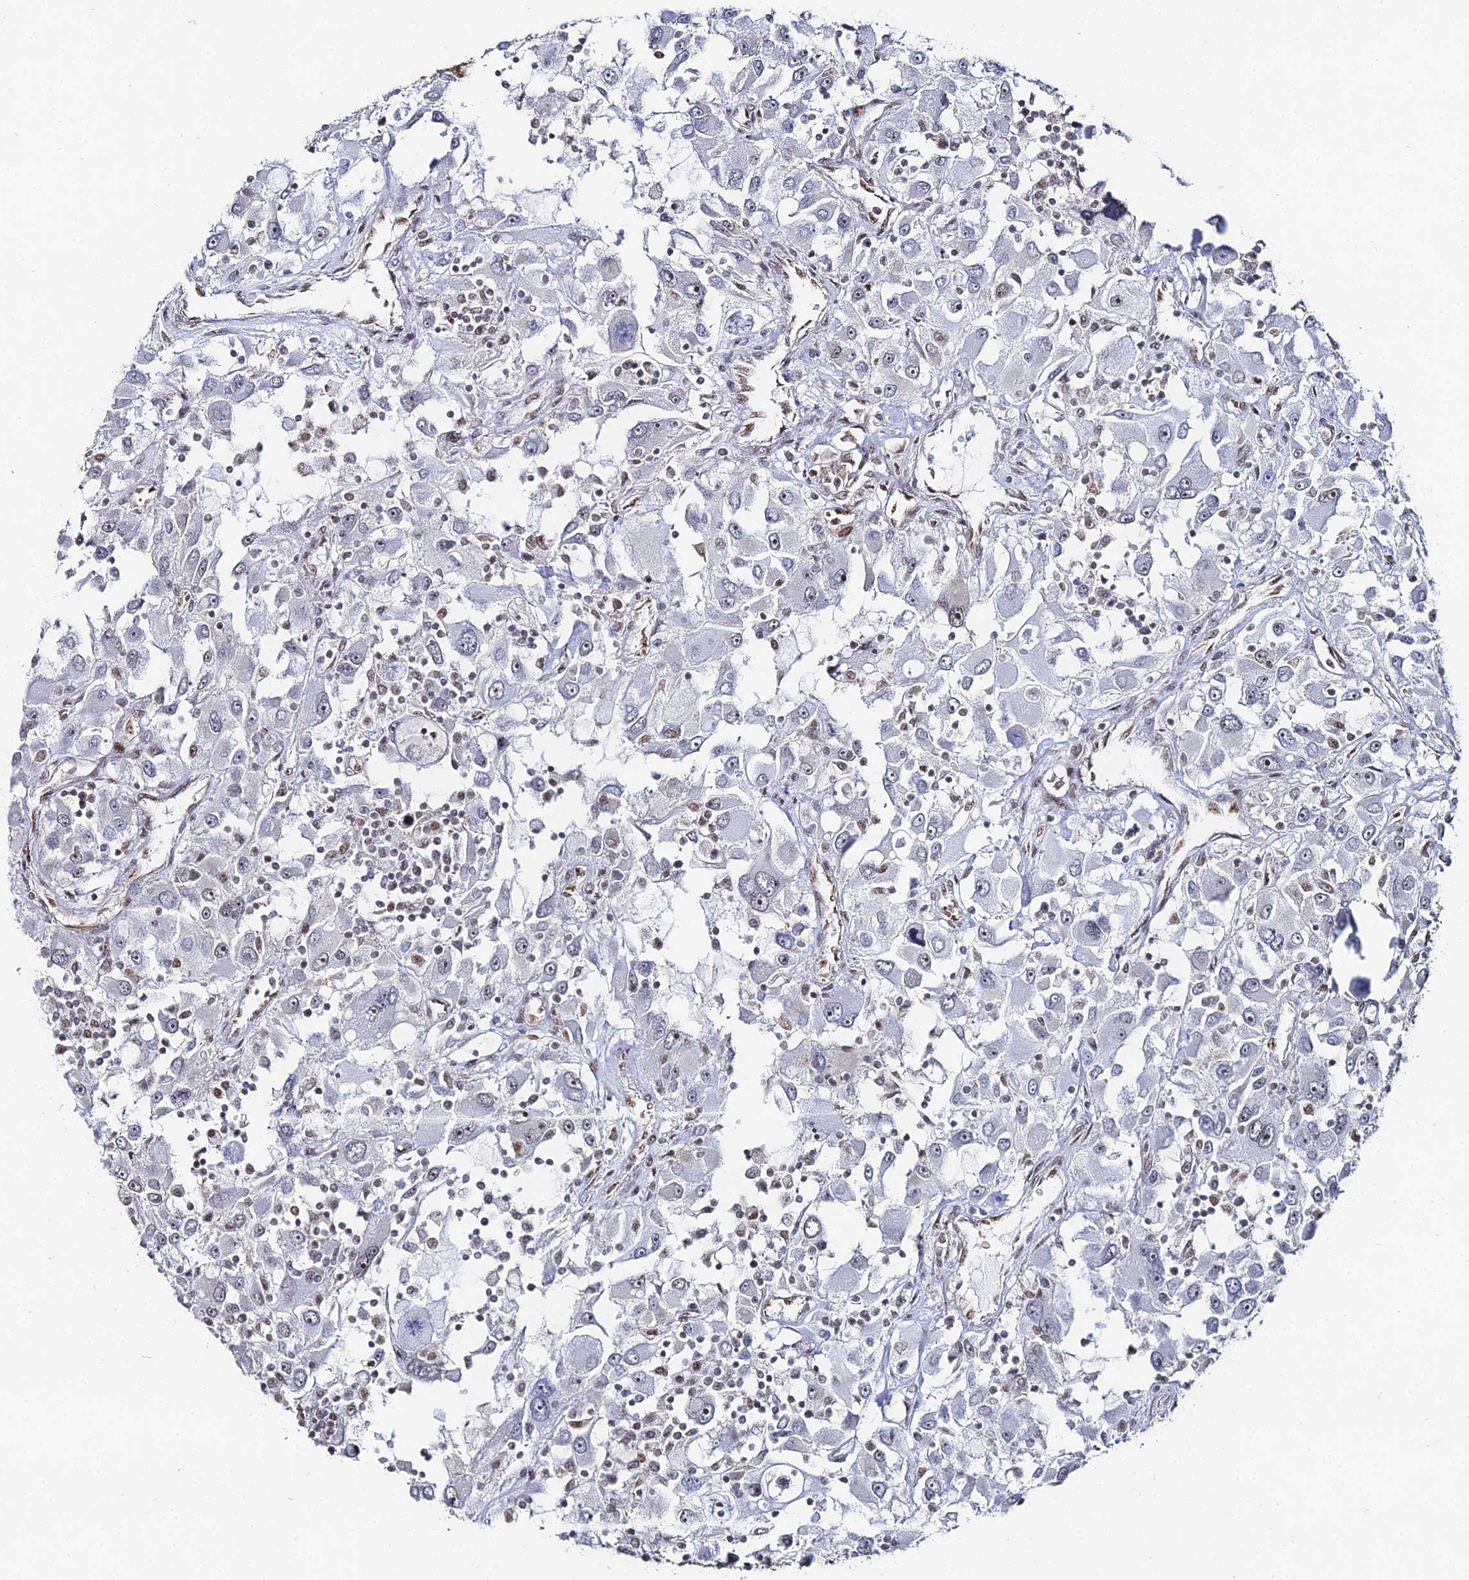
{"staining": {"intensity": "negative", "quantity": "none", "location": "none"}, "tissue": "renal cancer", "cell_type": "Tumor cells", "image_type": "cancer", "snomed": [{"axis": "morphology", "description": "Adenocarcinoma, NOS"}, {"axis": "topography", "description": "Kidney"}], "caption": "This is an immunohistochemistry image of renal cancer (adenocarcinoma). There is no staining in tumor cells.", "gene": "GSC2", "patient": {"sex": "female", "age": 52}}